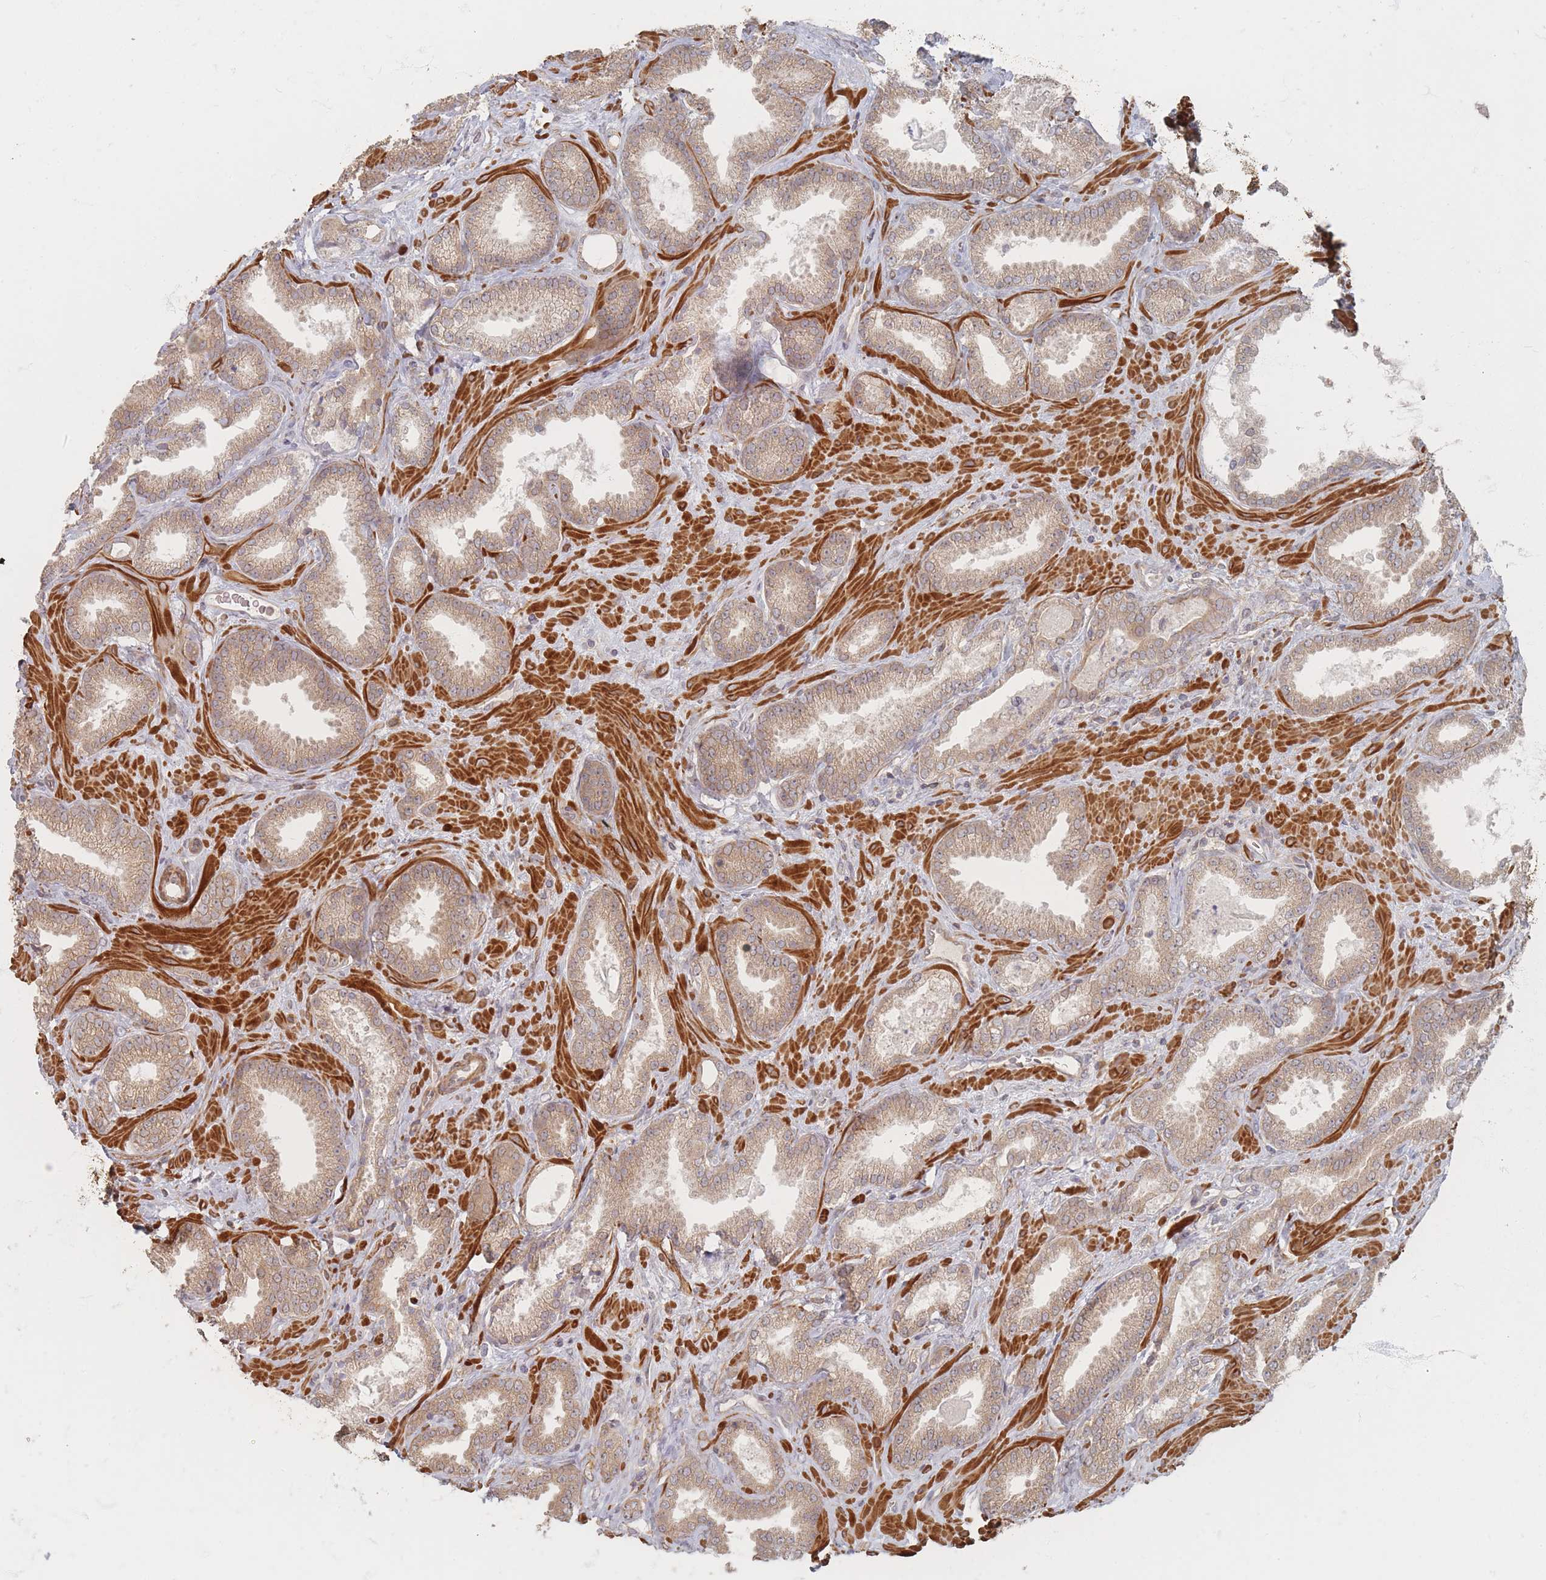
{"staining": {"intensity": "weak", "quantity": "25%-75%", "location": "cytoplasmic/membranous"}, "tissue": "prostate cancer", "cell_type": "Tumor cells", "image_type": "cancer", "snomed": [{"axis": "morphology", "description": "Adenocarcinoma, Low grade"}, {"axis": "topography", "description": "Prostate"}], "caption": "Tumor cells reveal low levels of weak cytoplasmic/membranous positivity in approximately 25%-75% of cells in human prostate cancer (adenocarcinoma (low-grade)).", "gene": "GLE1", "patient": {"sex": "male", "age": 62}}